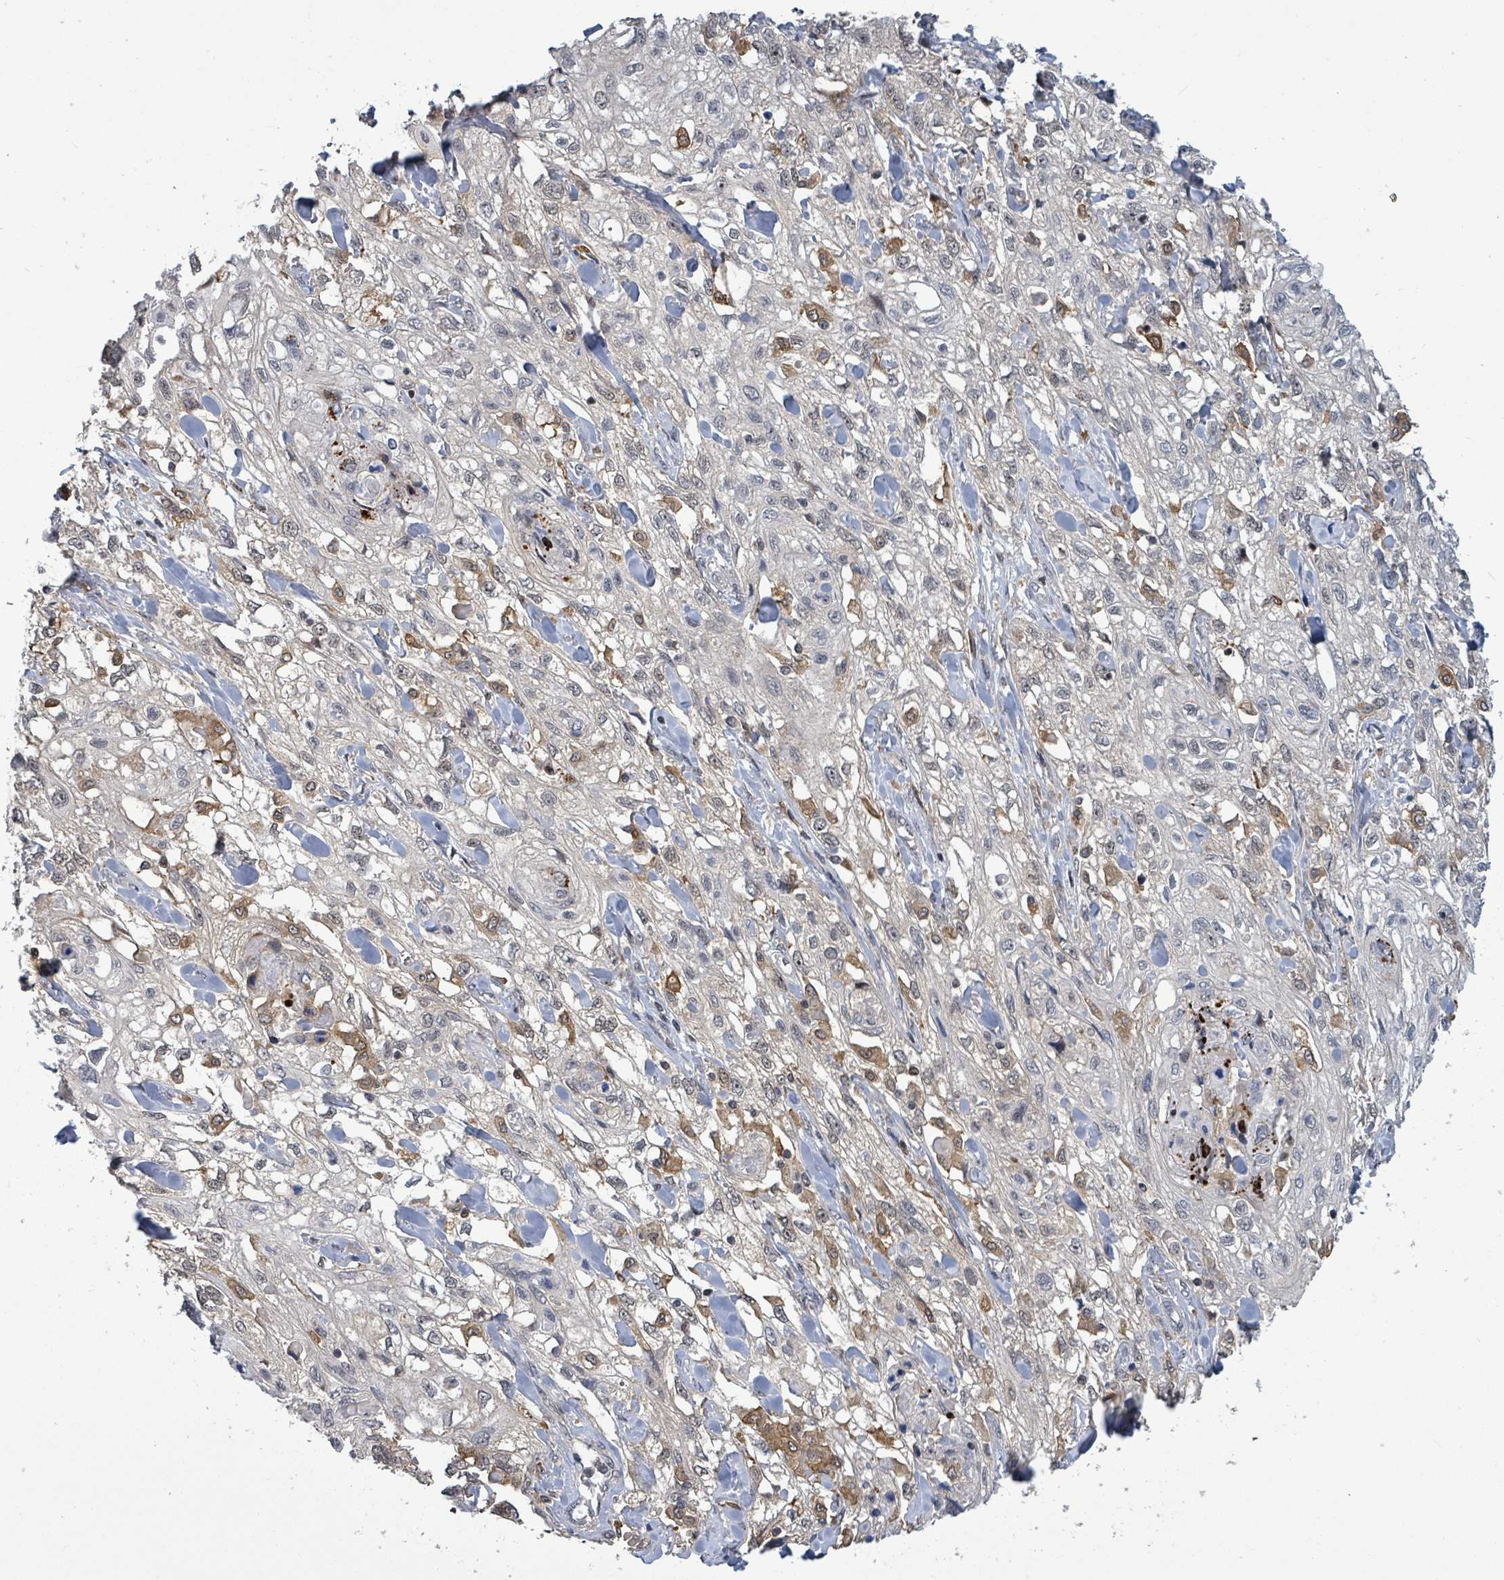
{"staining": {"intensity": "negative", "quantity": "none", "location": "none"}, "tissue": "skin cancer", "cell_type": "Tumor cells", "image_type": "cancer", "snomed": [{"axis": "morphology", "description": "Squamous cell carcinoma, NOS"}, {"axis": "topography", "description": "Skin"}, {"axis": "topography", "description": "Vulva"}], "caption": "Tumor cells show no significant positivity in skin cancer (squamous cell carcinoma).", "gene": "FBXO6", "patient": {"sex": "female", "age": 86}}